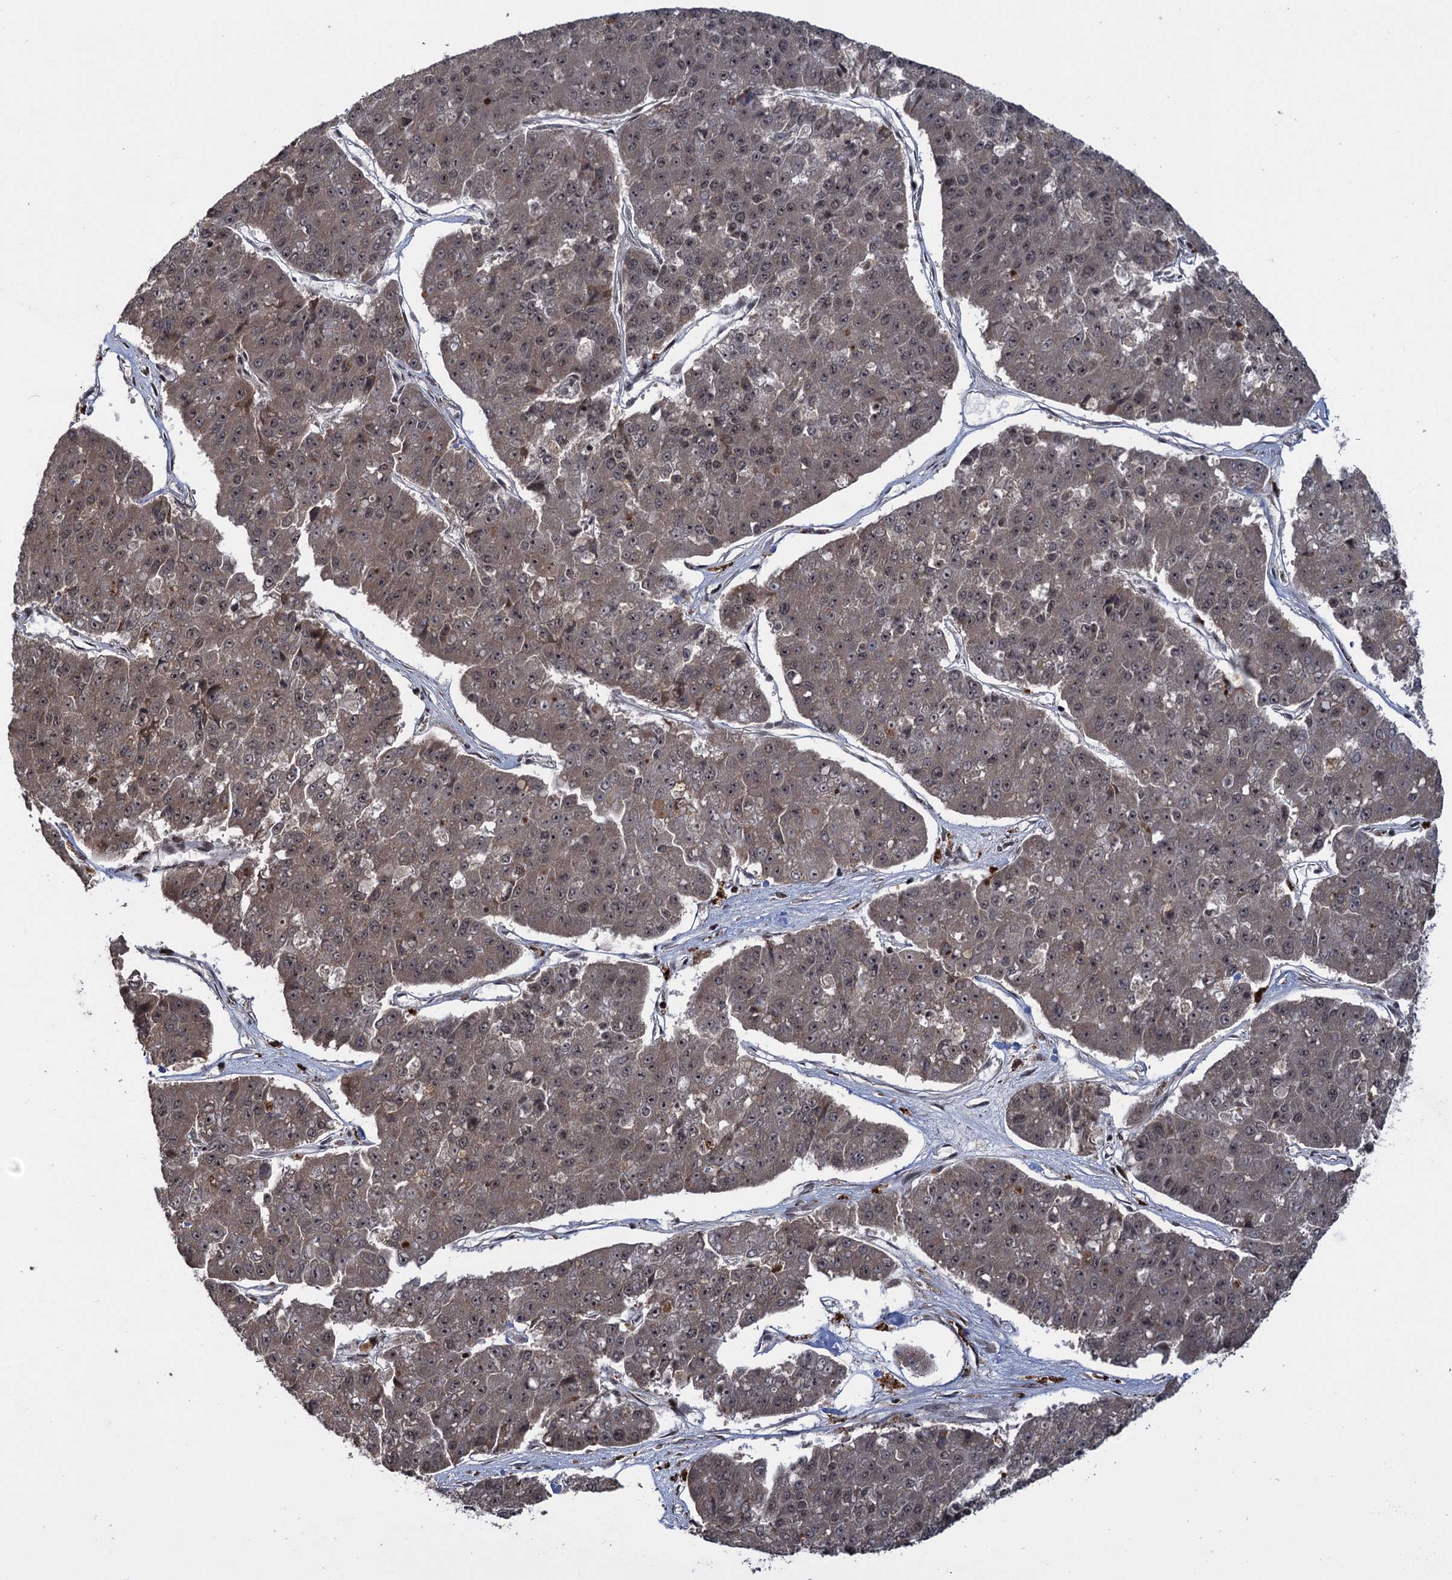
{"staining": {"intensity": "weak", "quantity": ">75%", "location": "cytoplasmic/membranous,nuclear"}, "tissue": "pancreatic cancer", "cell_type": "Tumor cells", "image_type": "cancer", "snomed": [{"axis": "morphology", "description": "Adenocarcinoma, NOS"}, {"axis": "topography", "description": "Pancreas"}], "caption": "DAB (3,3'-diaminobenzidine) immunohistochemical staining of pancreatic cancer shows weak cytoplasmic/membranous and nuclear protein positivity in approximately >75% of tumor cells. (brown staining indicates protein expression, while blue staining denotes nuclei).", "gene": "ZNF169", "patient": {"sex": "male", "age": 50}}